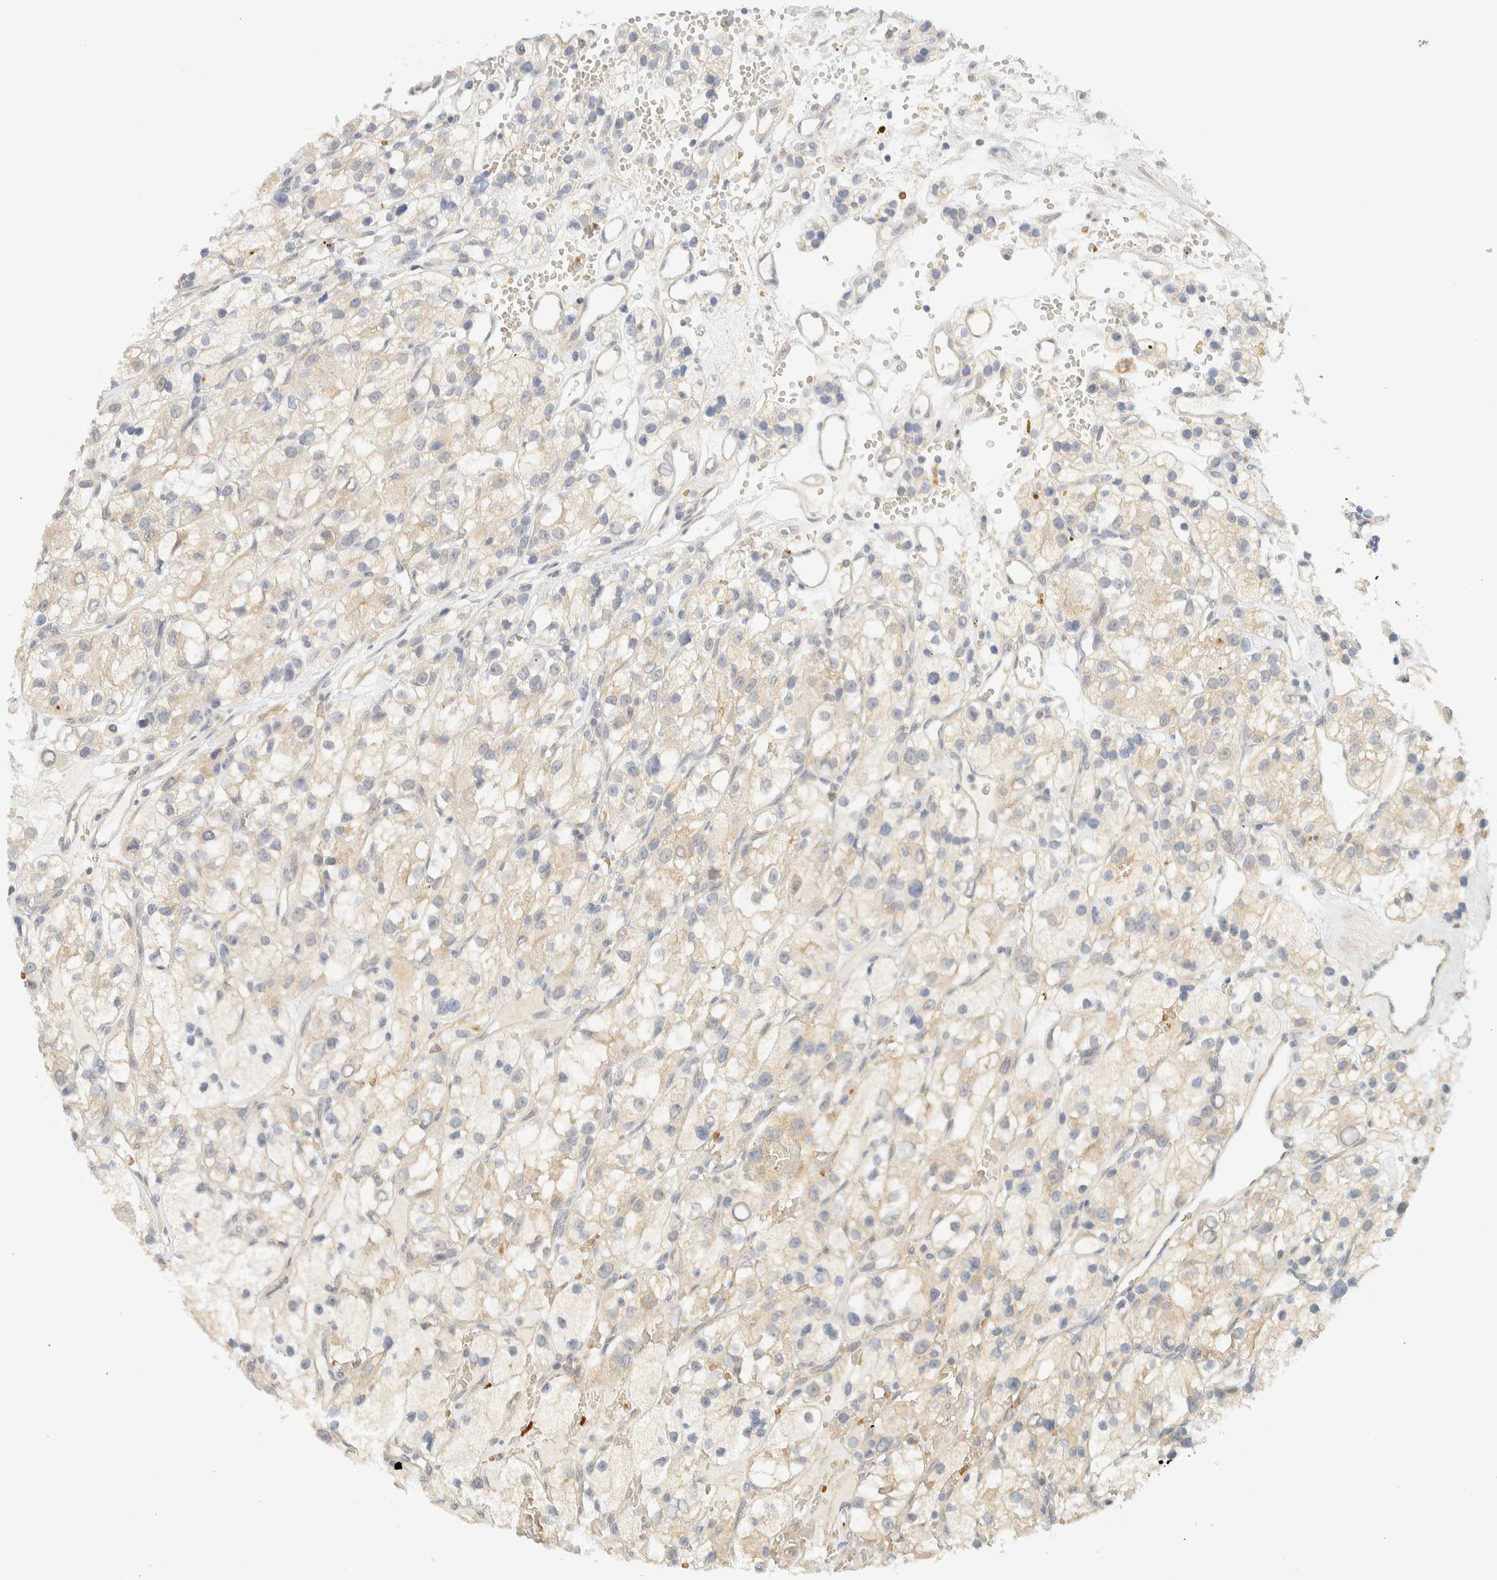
{"staining": {"intensity": "weak", "quantity": "<25%", "location": "cytoplasmic/membranous"}, "tissue": "renal cancer", "cell_type": "Tumor cells", "image_type": "cancer", "snomed": [{"axis": "morphology", "description": "Adenocarcinoma, NOS"}, {"axis": "topography", "description": "Kidney"}], "caption": "A photomicrograph of human renal cancer is negative for staining in tumor cells. The staining was performed using DAB to visualize the protein expression in brown, while the nuclei were stained in blue with hematoxylin (Magnification: 20x).", "gene": "TNK1", "patient": {"sex": "female", "age": 57}}